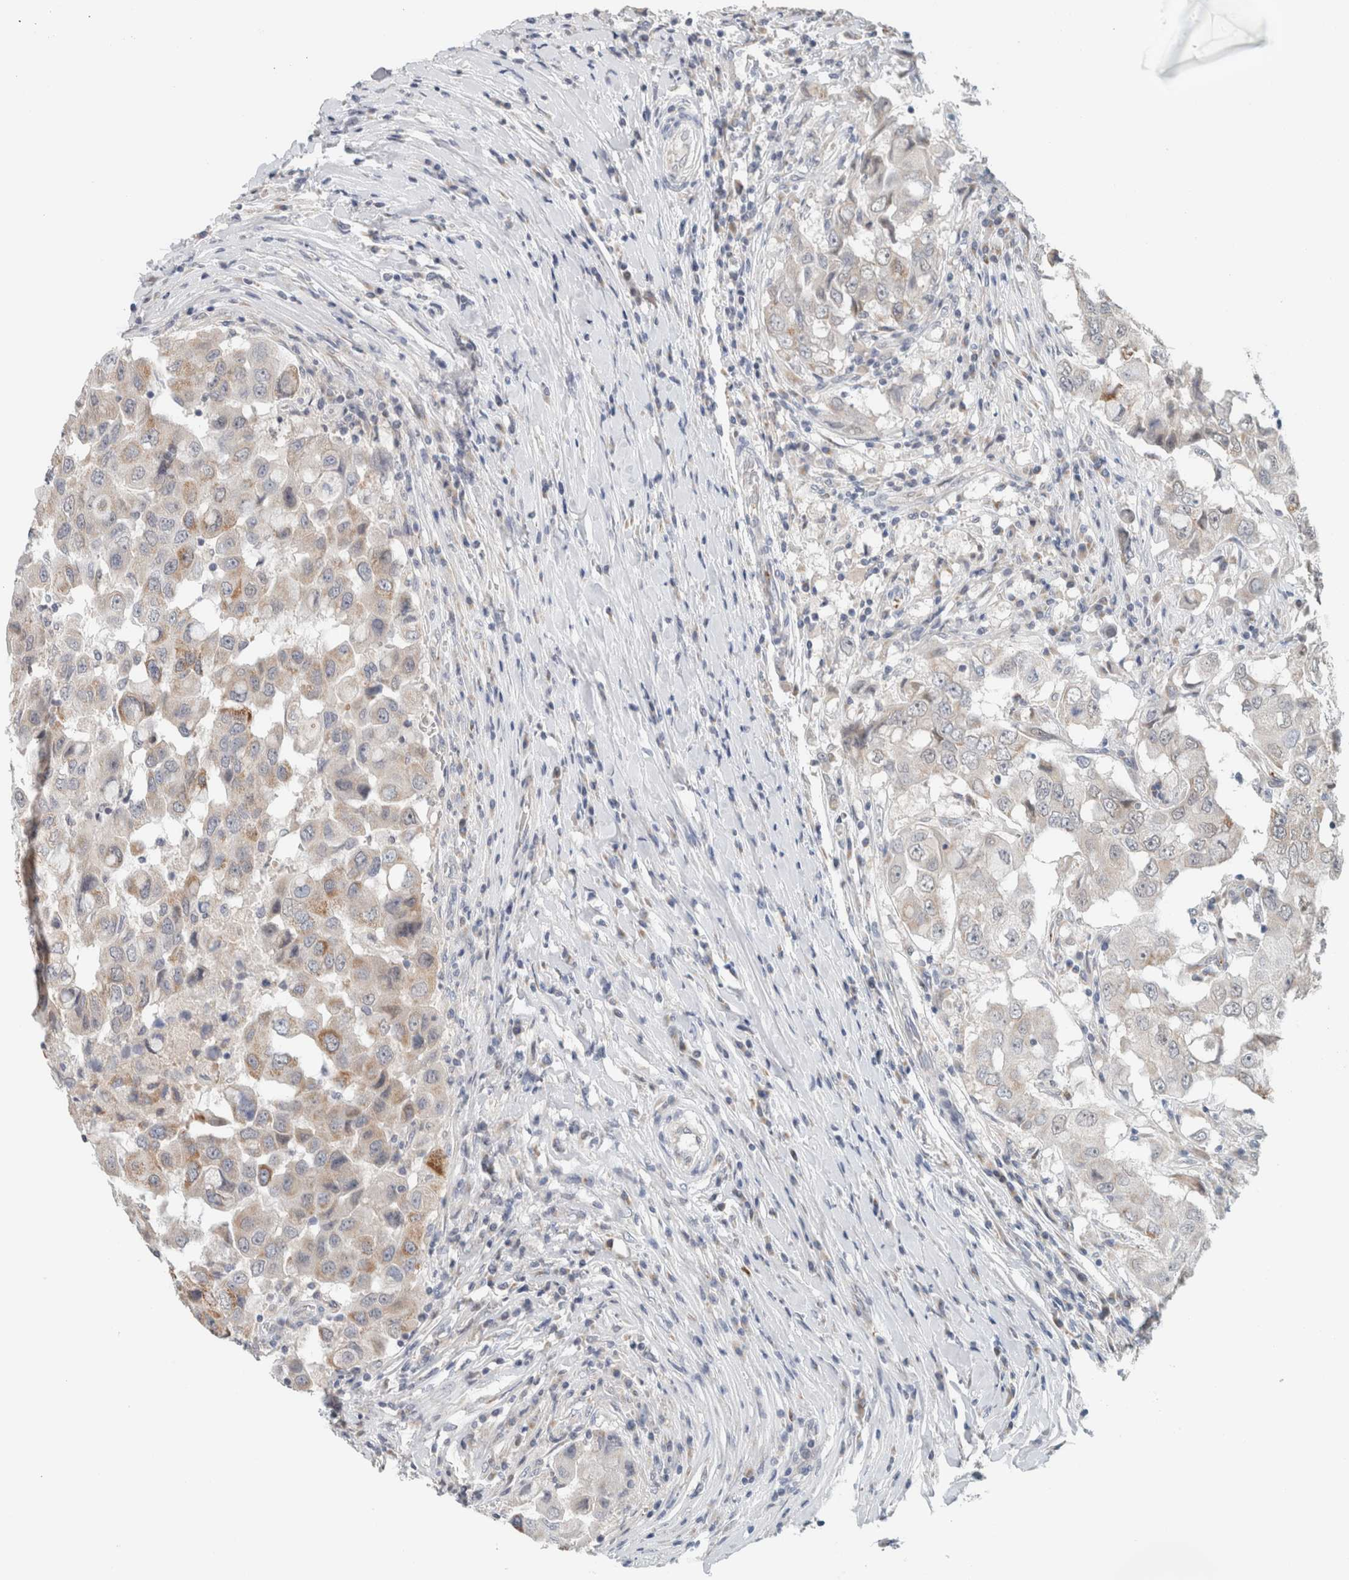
{"staining": {"intensity": "weak", "quantity": "25%-75%", "location": "cytoplasmic/membranous"}, "tissue": "breast cancer", "cell_type": "Tumor cells", "image_type": "cancer", "snomed": [{"axis": "morphology", "description": "Duct carcinoma"}, {"axis": "topography", "description": "Breast"}], "caption": "DAB (3,3'-diaminobenzidine) immunohistochemical staining of human breast intraductal carcinoma displays weak cytoplasmic/membranous protein positivity in approximately 25%-75% of tumor cells. Using DAB (3,3'-diaminobenzidine) (brown) and hematoxylin (blue) stains, captured at high magnification using brightfield microscopy.", "gene": "CRAT", "patient": {"sex": "female", "age": 27}}